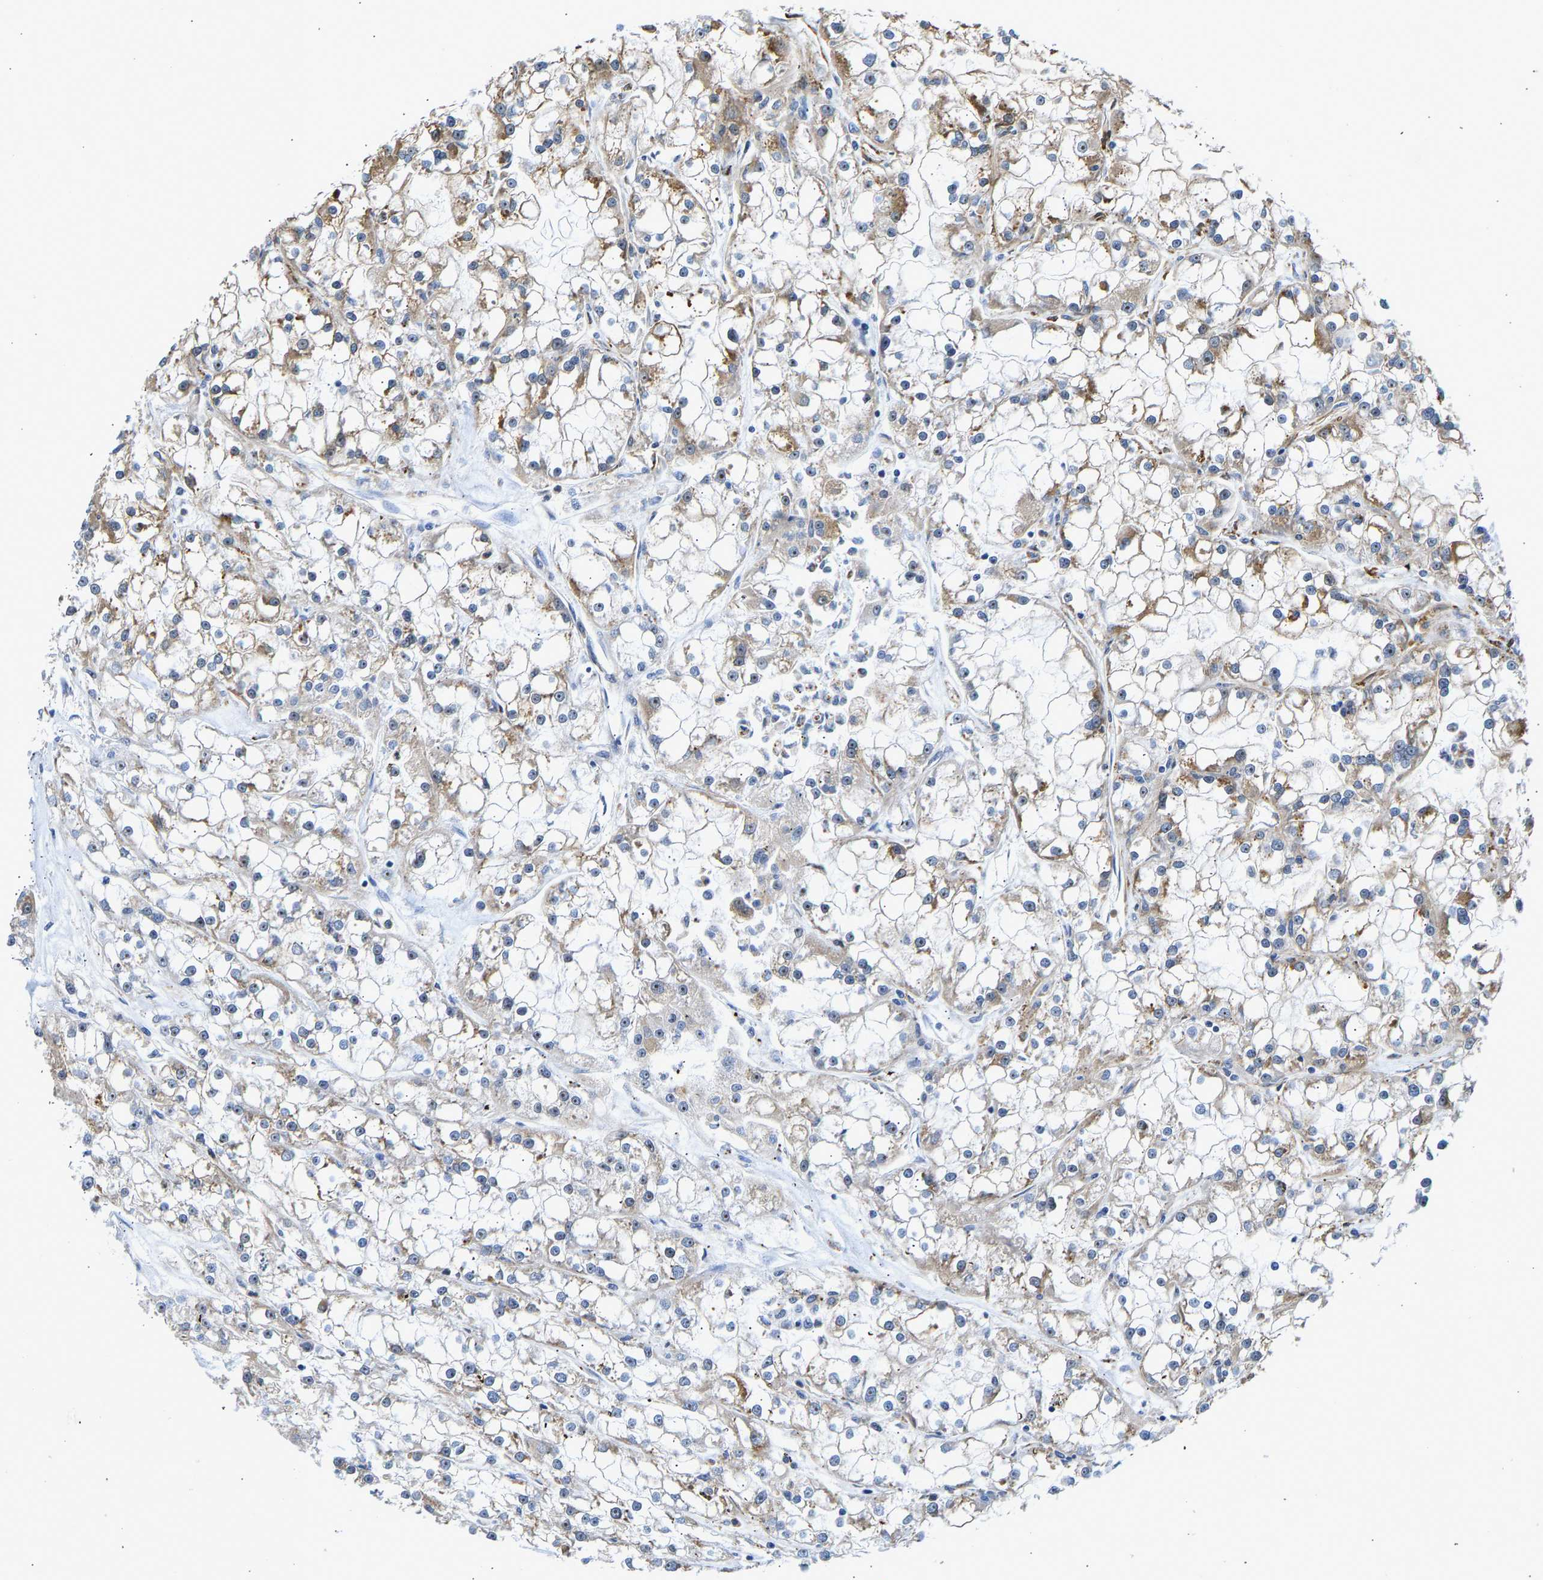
{"staining": {"intensity": "weak", "quantity": "25%-75%", "location": "cytoplasmic/membranous"}, "tissue": "renal cancer", "cell_type": "Tumor cells", "image_type": "cancer", "snomed": [{"axis": "morphology", "description": "Adenocarcinoma, NOS"}, {"axis": "topography", "description": "Kidney"}], "caption": "Immunohistochemical staining of human renal cancer demonstrates low levels of weak cytoplasmic/membranous protein expression in approximately 25%-75% of tumor cells. The staining is performed using DAB brown chromogen to label protein expression. The nuclei are counter-stained blue using hematoxylin.", "gene": "RESF1", "patient": {"sex": "female", "age": 52}}